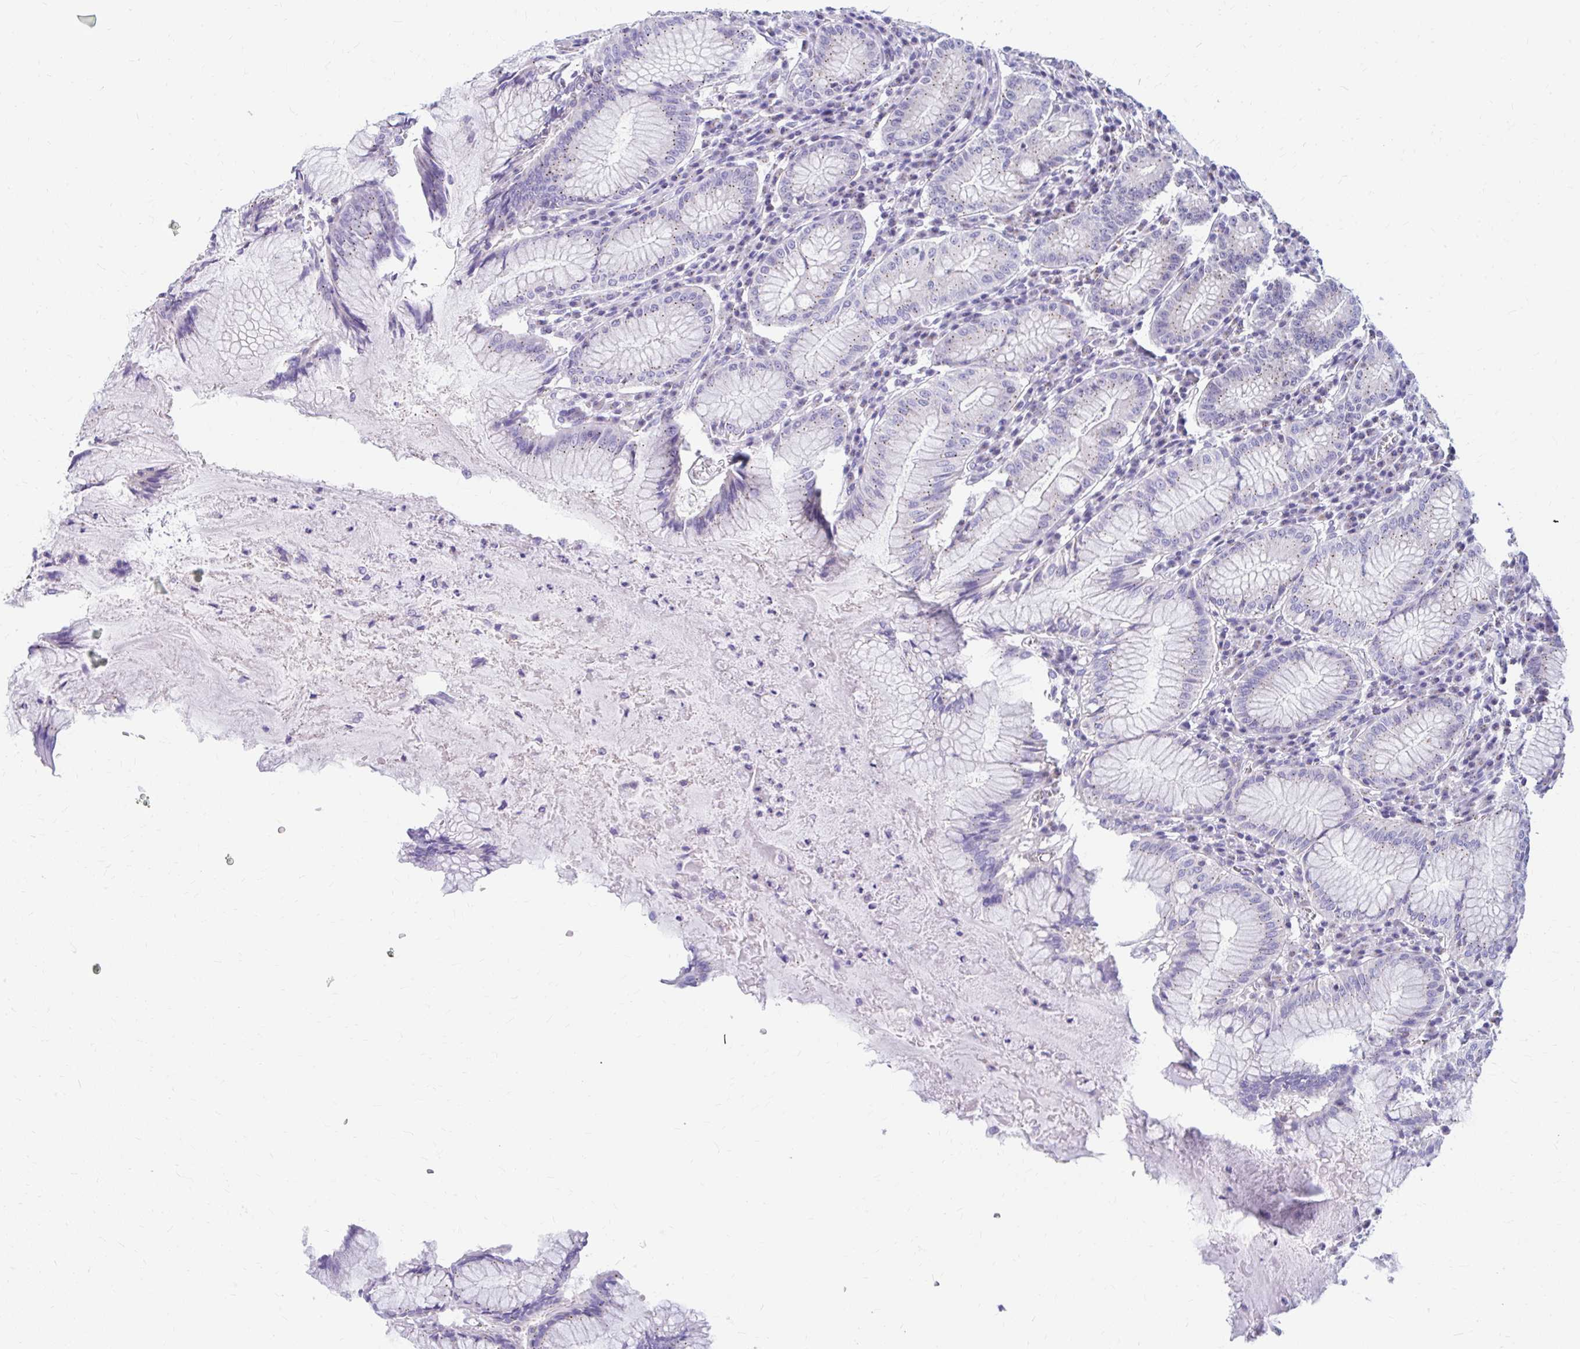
{"staining": {"intensity": "moderate", "quantity": "<25%", "location": "cytoplasmic/membranous"}, "tissue": "stomach", "cell_type": "Glandular cells", "image_type": "normal", "snomed": [{"axis": "morphology", "description": "Normal tissue, NOS"}, {"axis": "topography", "description": "Stomach"}], "caption": "Glandular cells reveal low levels of moderate cytoplasmic/membranous expression in about <25% of cells in unremarkable human stomach.", "gene": "RADIL", "patient": {"sex": "male", "age": 55}}